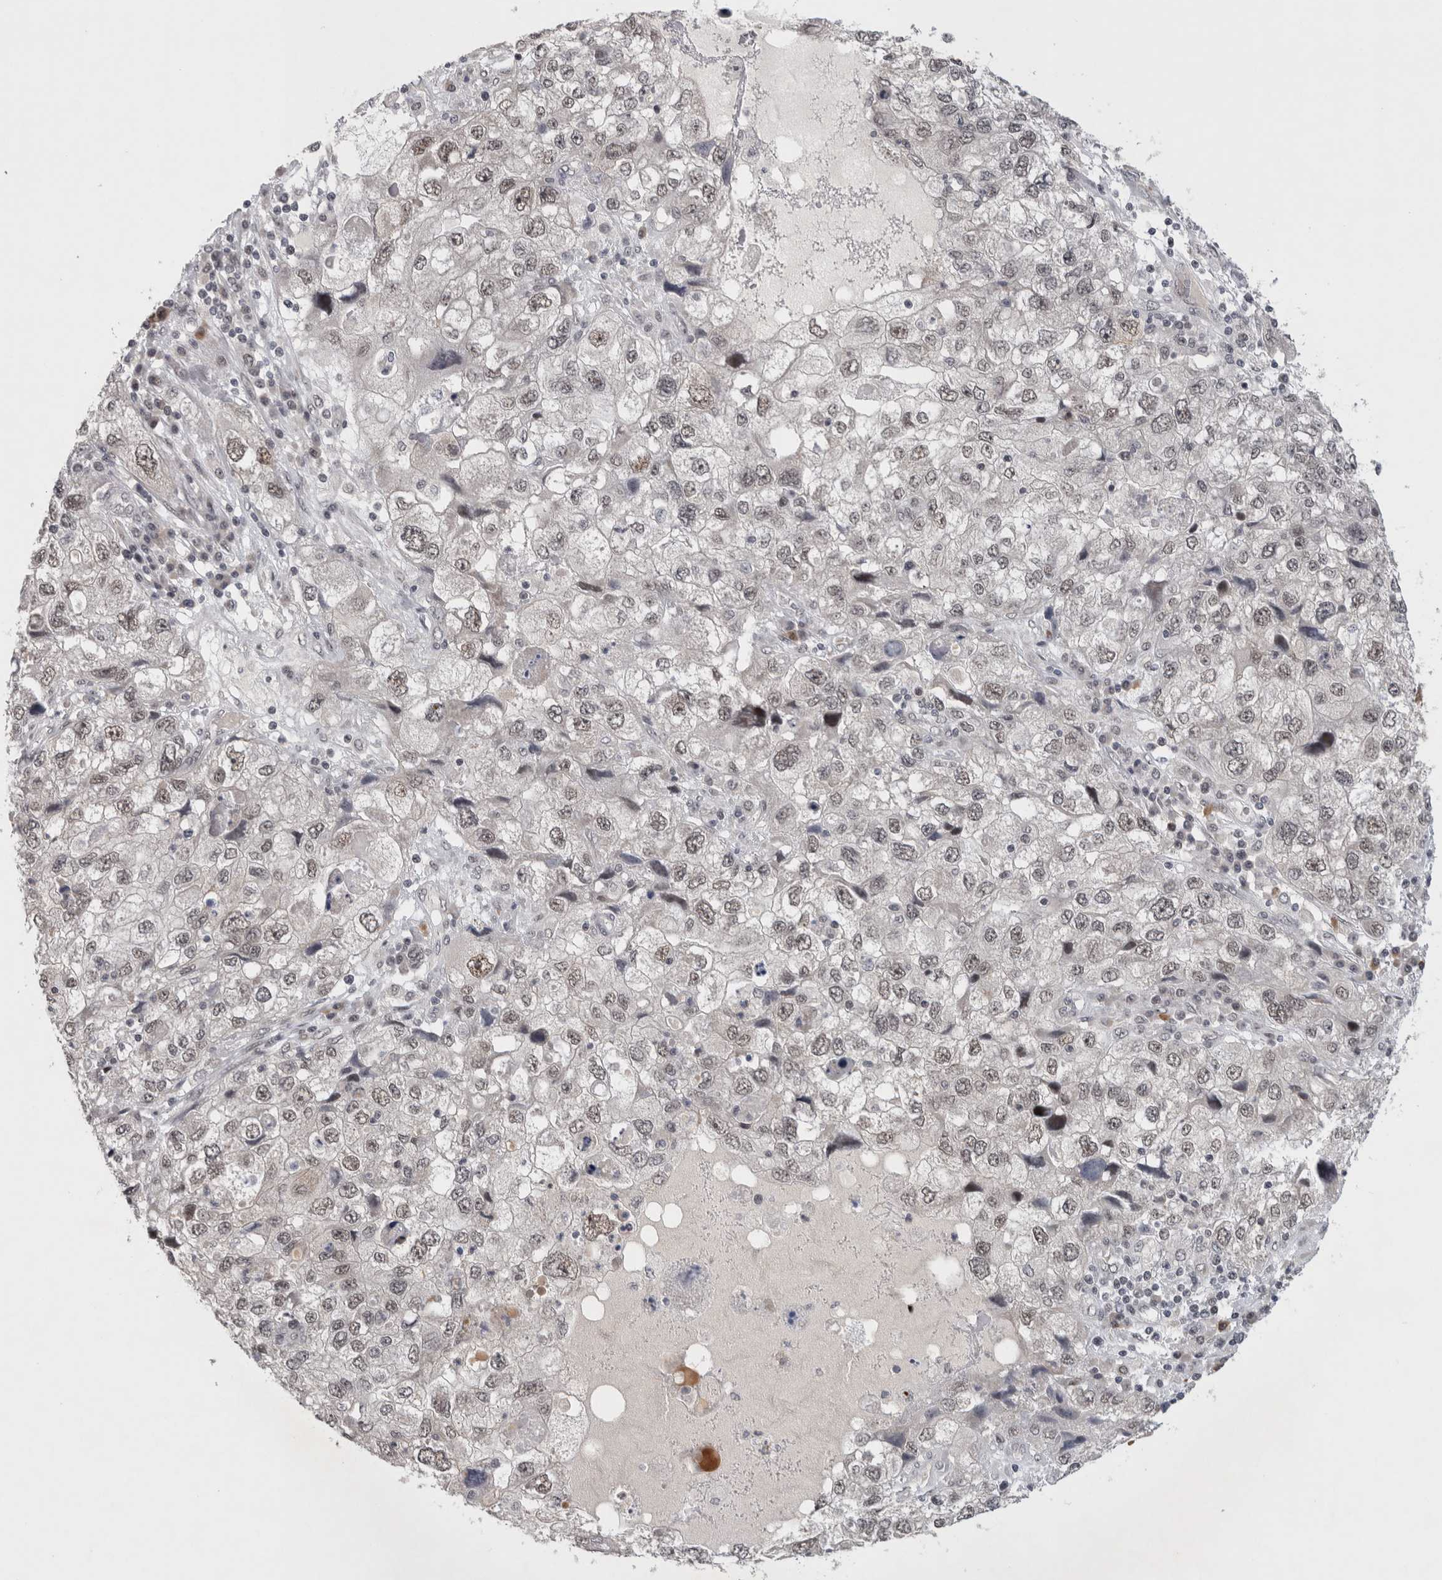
{"staining": {"intensity": "weak", "quantity": ">75%", "location": "nuclear"}, "tissue": "endometrial cancer", "cell_type": "Tumor cells", "image_type": "cancer", "snomed": [{"axis": "morphology", "description": "Adenocarcinoma, NOS"}, {"axis": "topography", "description": "Endometrium"}], "caption": "Protein staining of endometrial cancer (adenocarcinoma) tissue displays weak nuclear expression in approximately >75% of tumor cells.", "gene": "HESX1", "patient": {"sex": "female", "age": 49}}